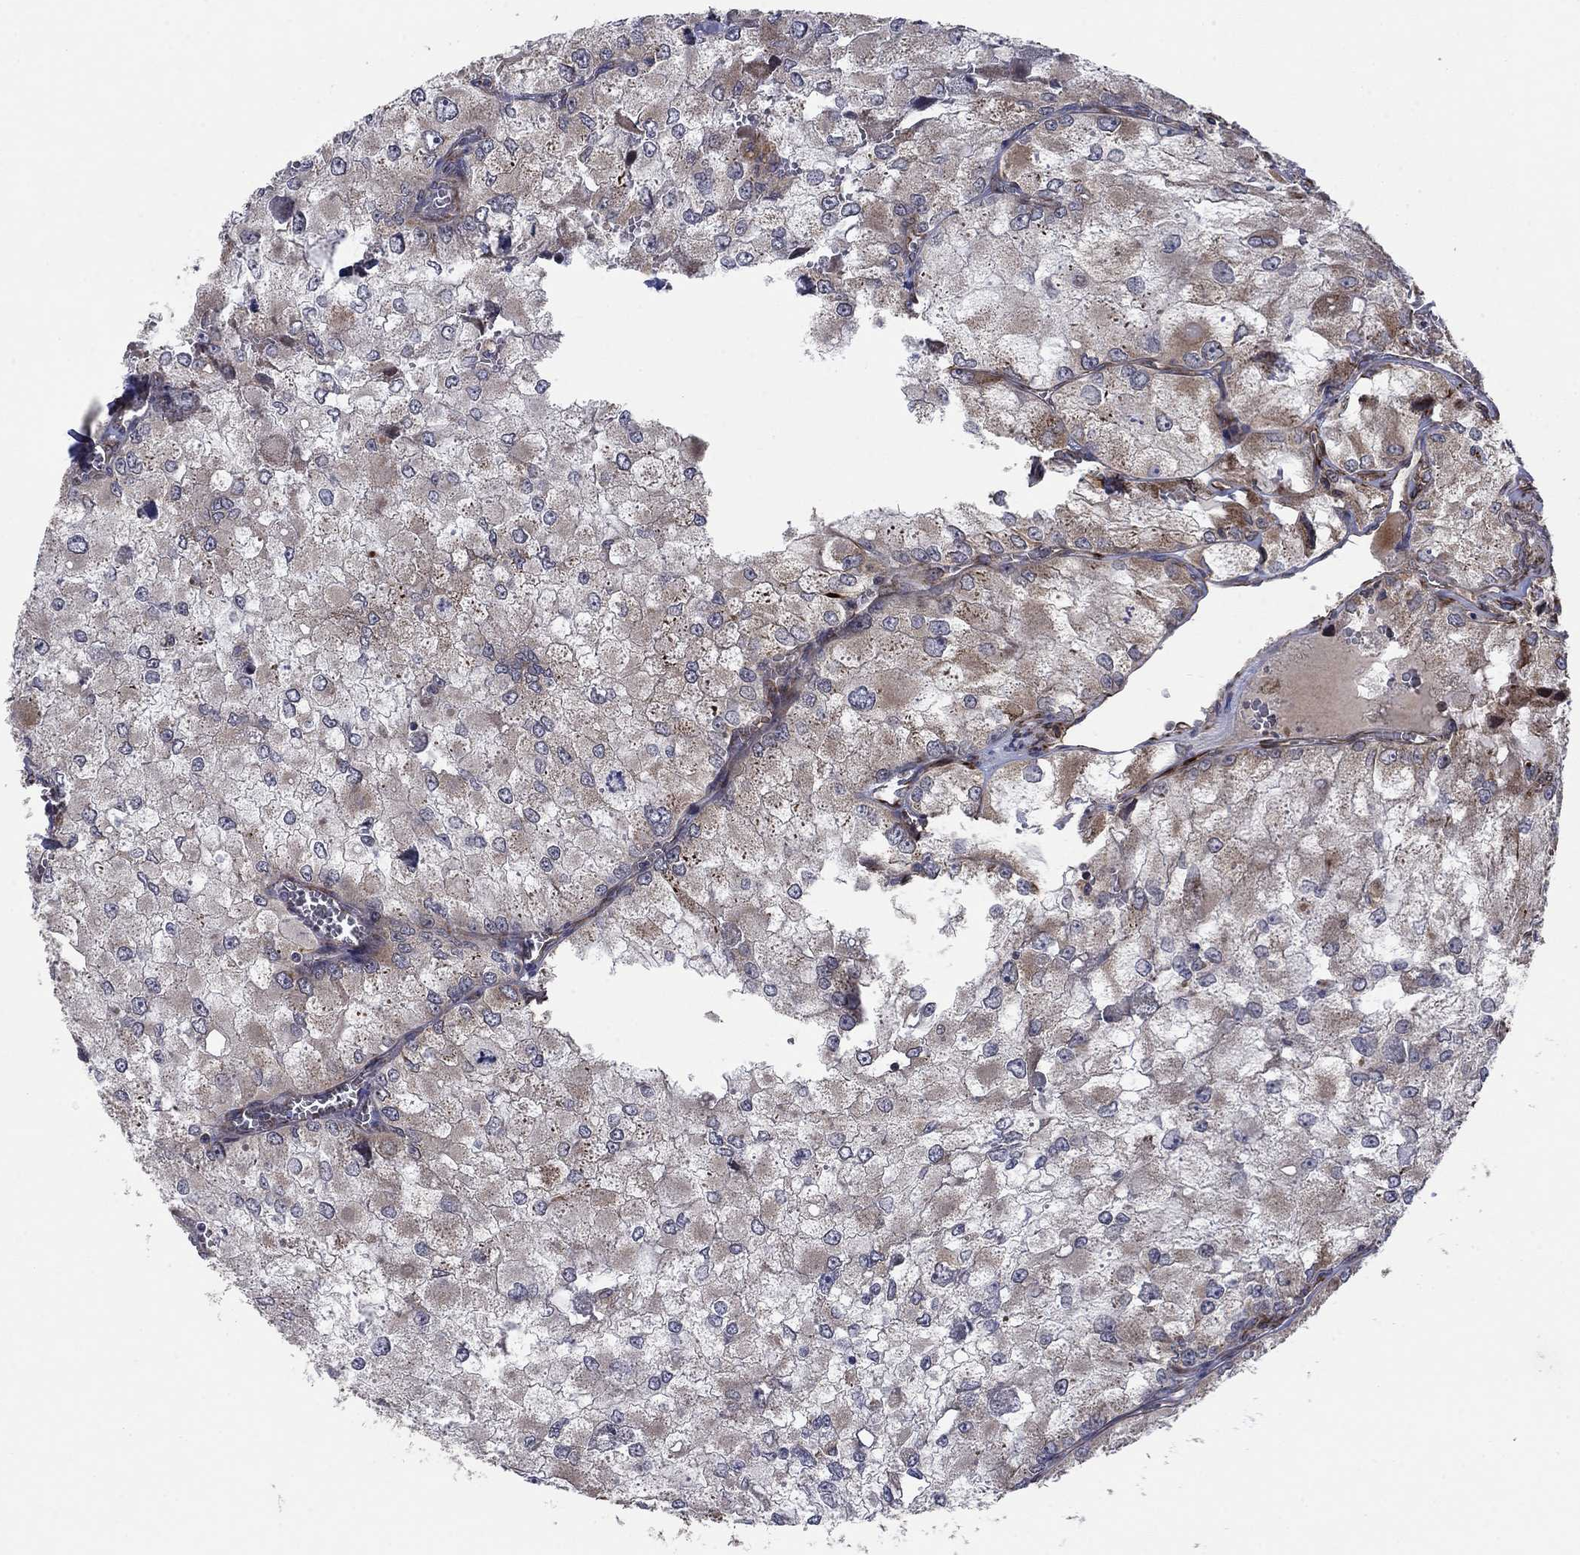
{"staining": {"intensity": "weak", "quantity": "25%-75%", "location": "cytoplasmic/membranous"}, "tissue": "renal cancer", "cell_type": "Tumor cells", "image_type": "cancer", "snomed": [{"axis": "morphology", "description": "Adenocarcinoma, NOS"}, {"axis": "topography", "description": "Kidney"}], "caption": "This histopathology image reveals immunohistochemistry staining of human adenocarcinoma (renal), with low weak cytoplasmic/membranous expression in about 25%-75% of tumor cells.", "gene": "NDUFC1", "patient": {"sex": "female", "age": 70}}